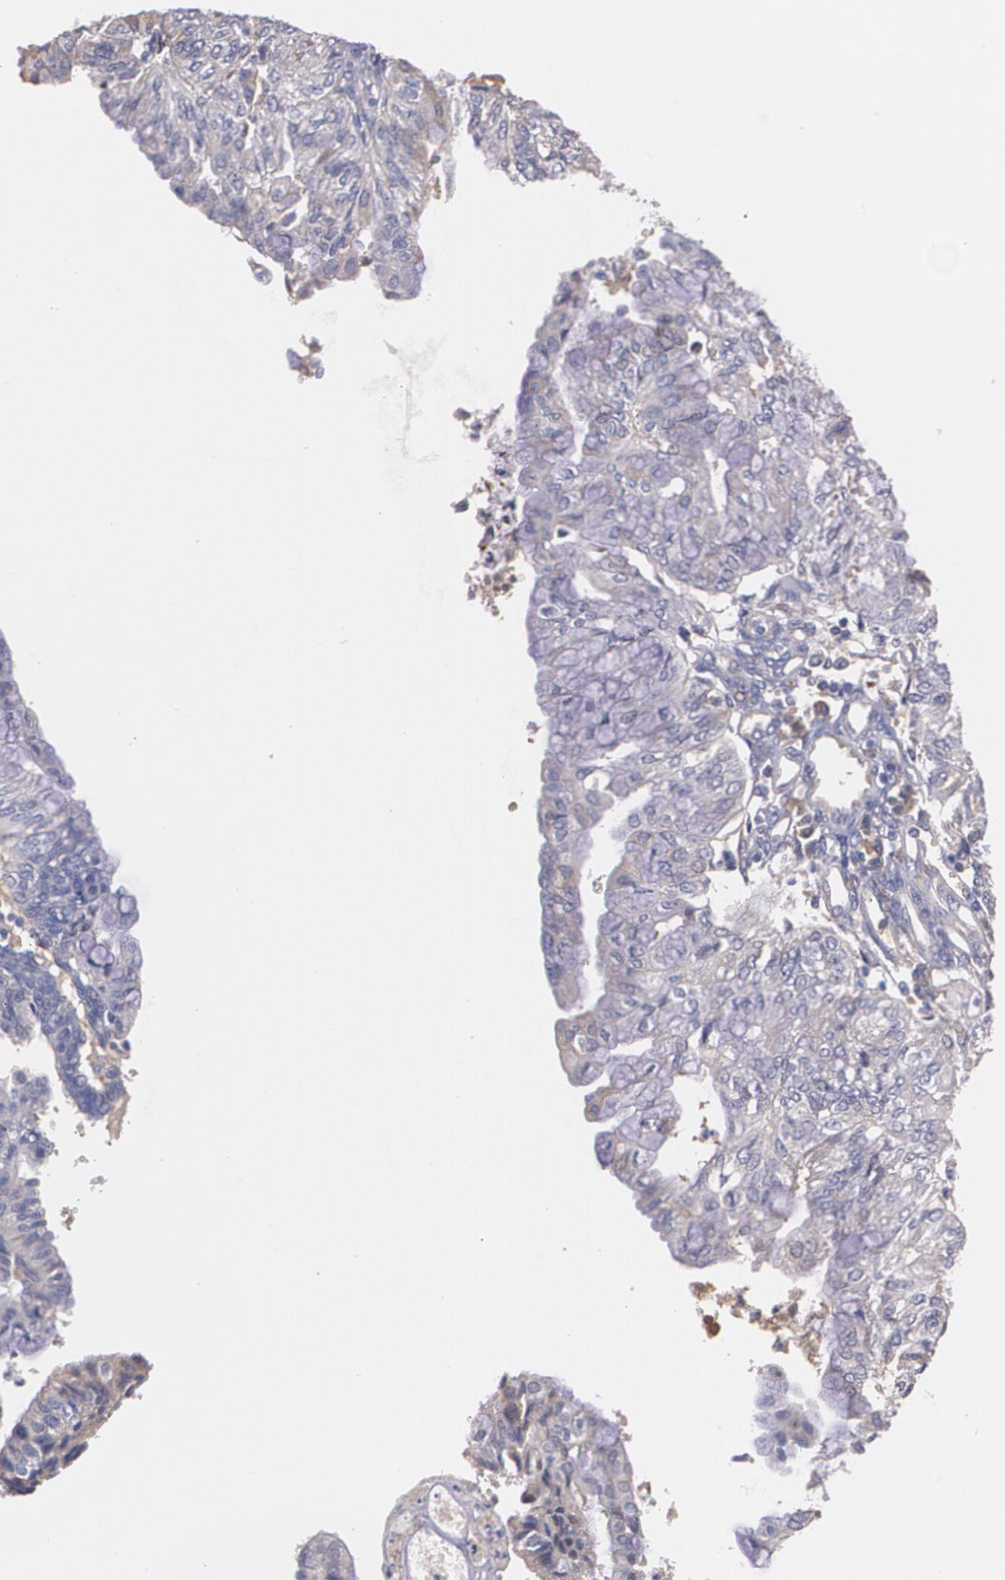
{"staining": {"intensity": "weak", "quantity": "<25%", "location": "cytoplasmic/membranous"}, "tissue": "endometrial cancer", "cell_type": "Tumor cells", "image_type": "cancer", "snomed": [{"axis": "morphology", "description": "Adenocarcinoma, NOS"}, {"axis": "topography", "description": "Endometrium"}], "caption": "High magnification brightfield microscopy of endometrial cancer (adenocarcinoma) stained with DAB (brown) and counterstained with hematoxylin (blue): tumor cells show no significant positivity.", "gene": "AMBP", "patient": {"sex": "female", "age": 59}}